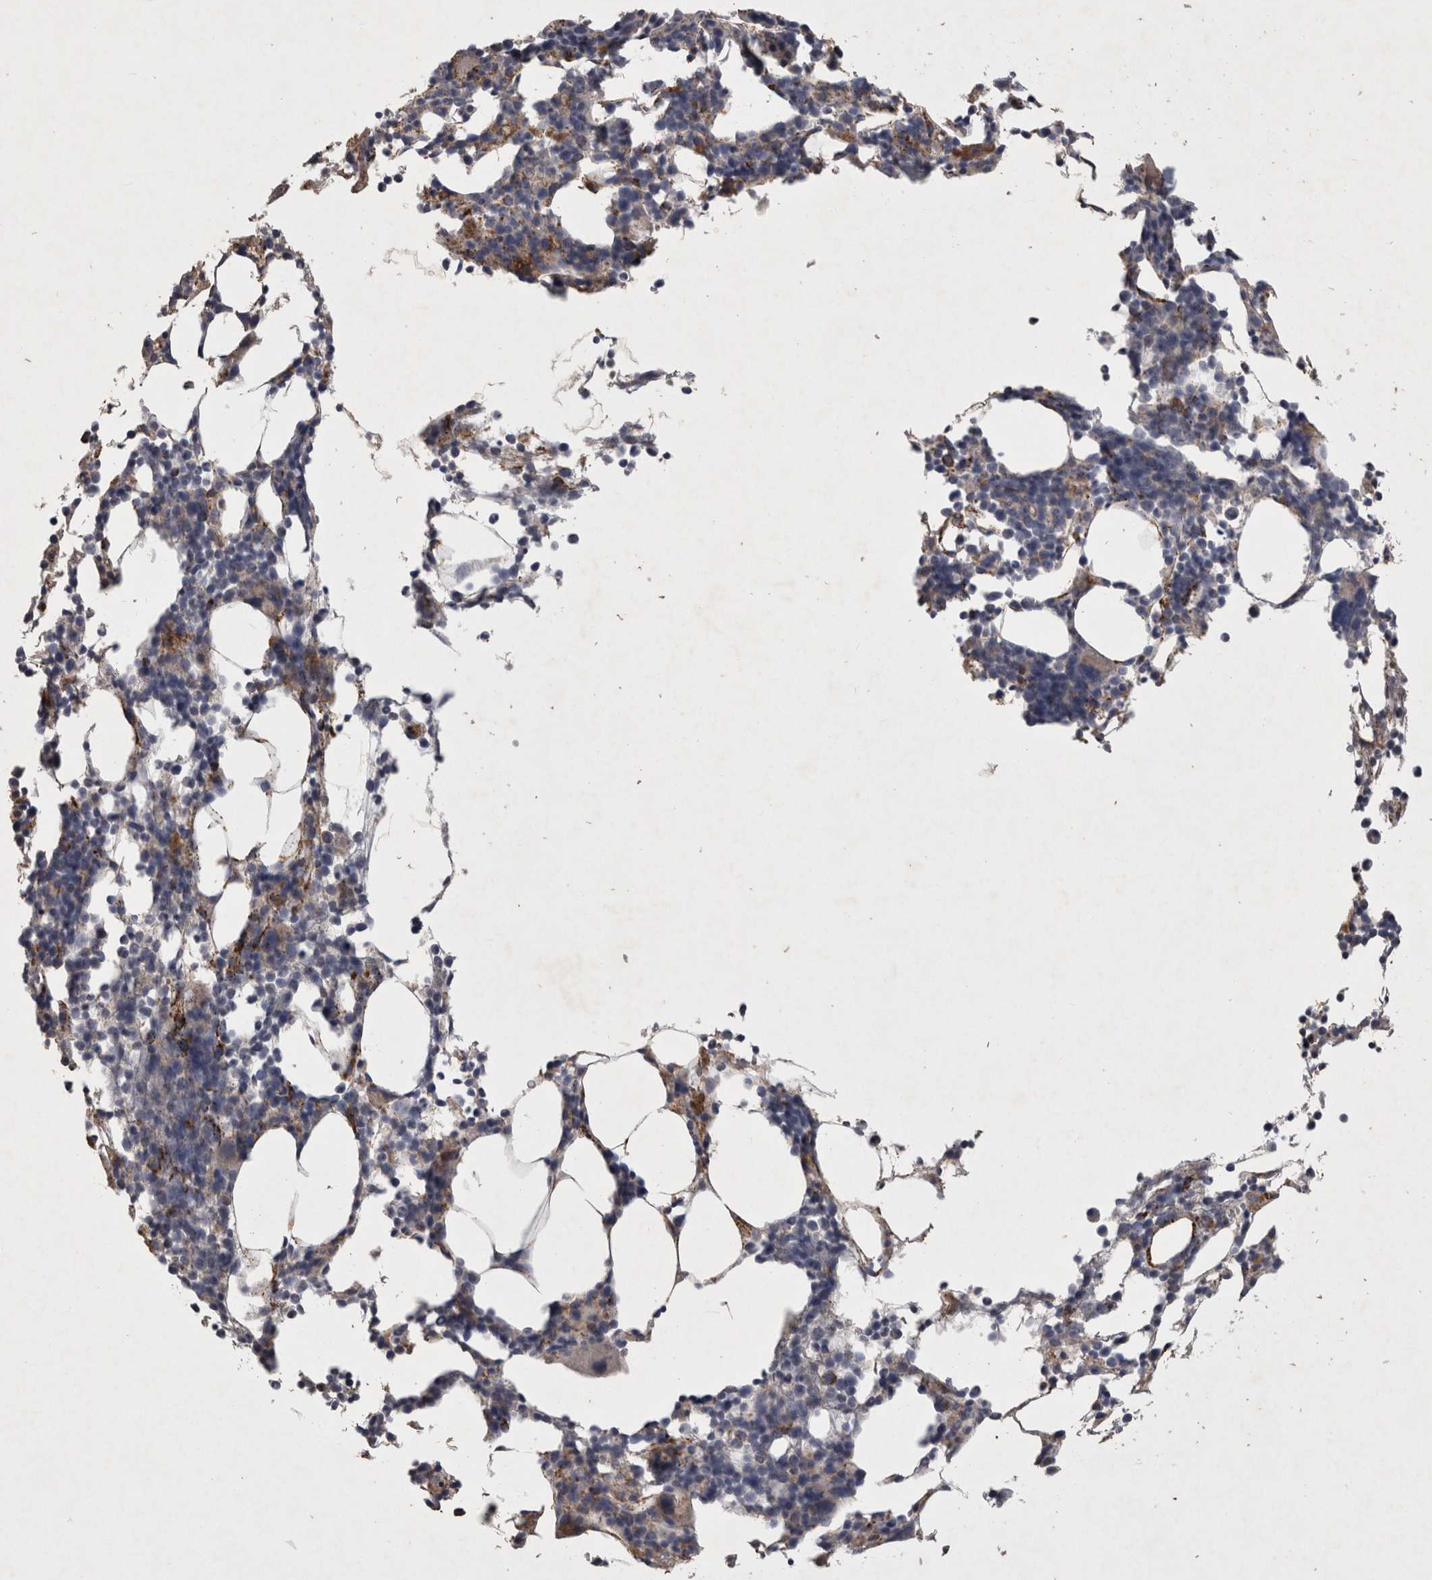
{"staining": {"intensity": "moderate", "quantity": "<25%", "location": "cytoplasmic/membranous"}, "tissue": "bone marrow", "cell_type": "Hematopoietic cells", "image_type": "normal", "snomed": [{"axis": "morphology", "description": "Normal tissue, NOS"}, {"axis": "morphology", "description": "Inflammation, NOS"}, {"axis": "topography", "description": "Bone marrow"}], "caption": "Protein analysis of normal bone marrow displays moderate cytoplasmic/membranous positivity in about <25% of hematopoietic cells.", "gene": "DKK3", "patient": {"sex": "male", "age": 55}}